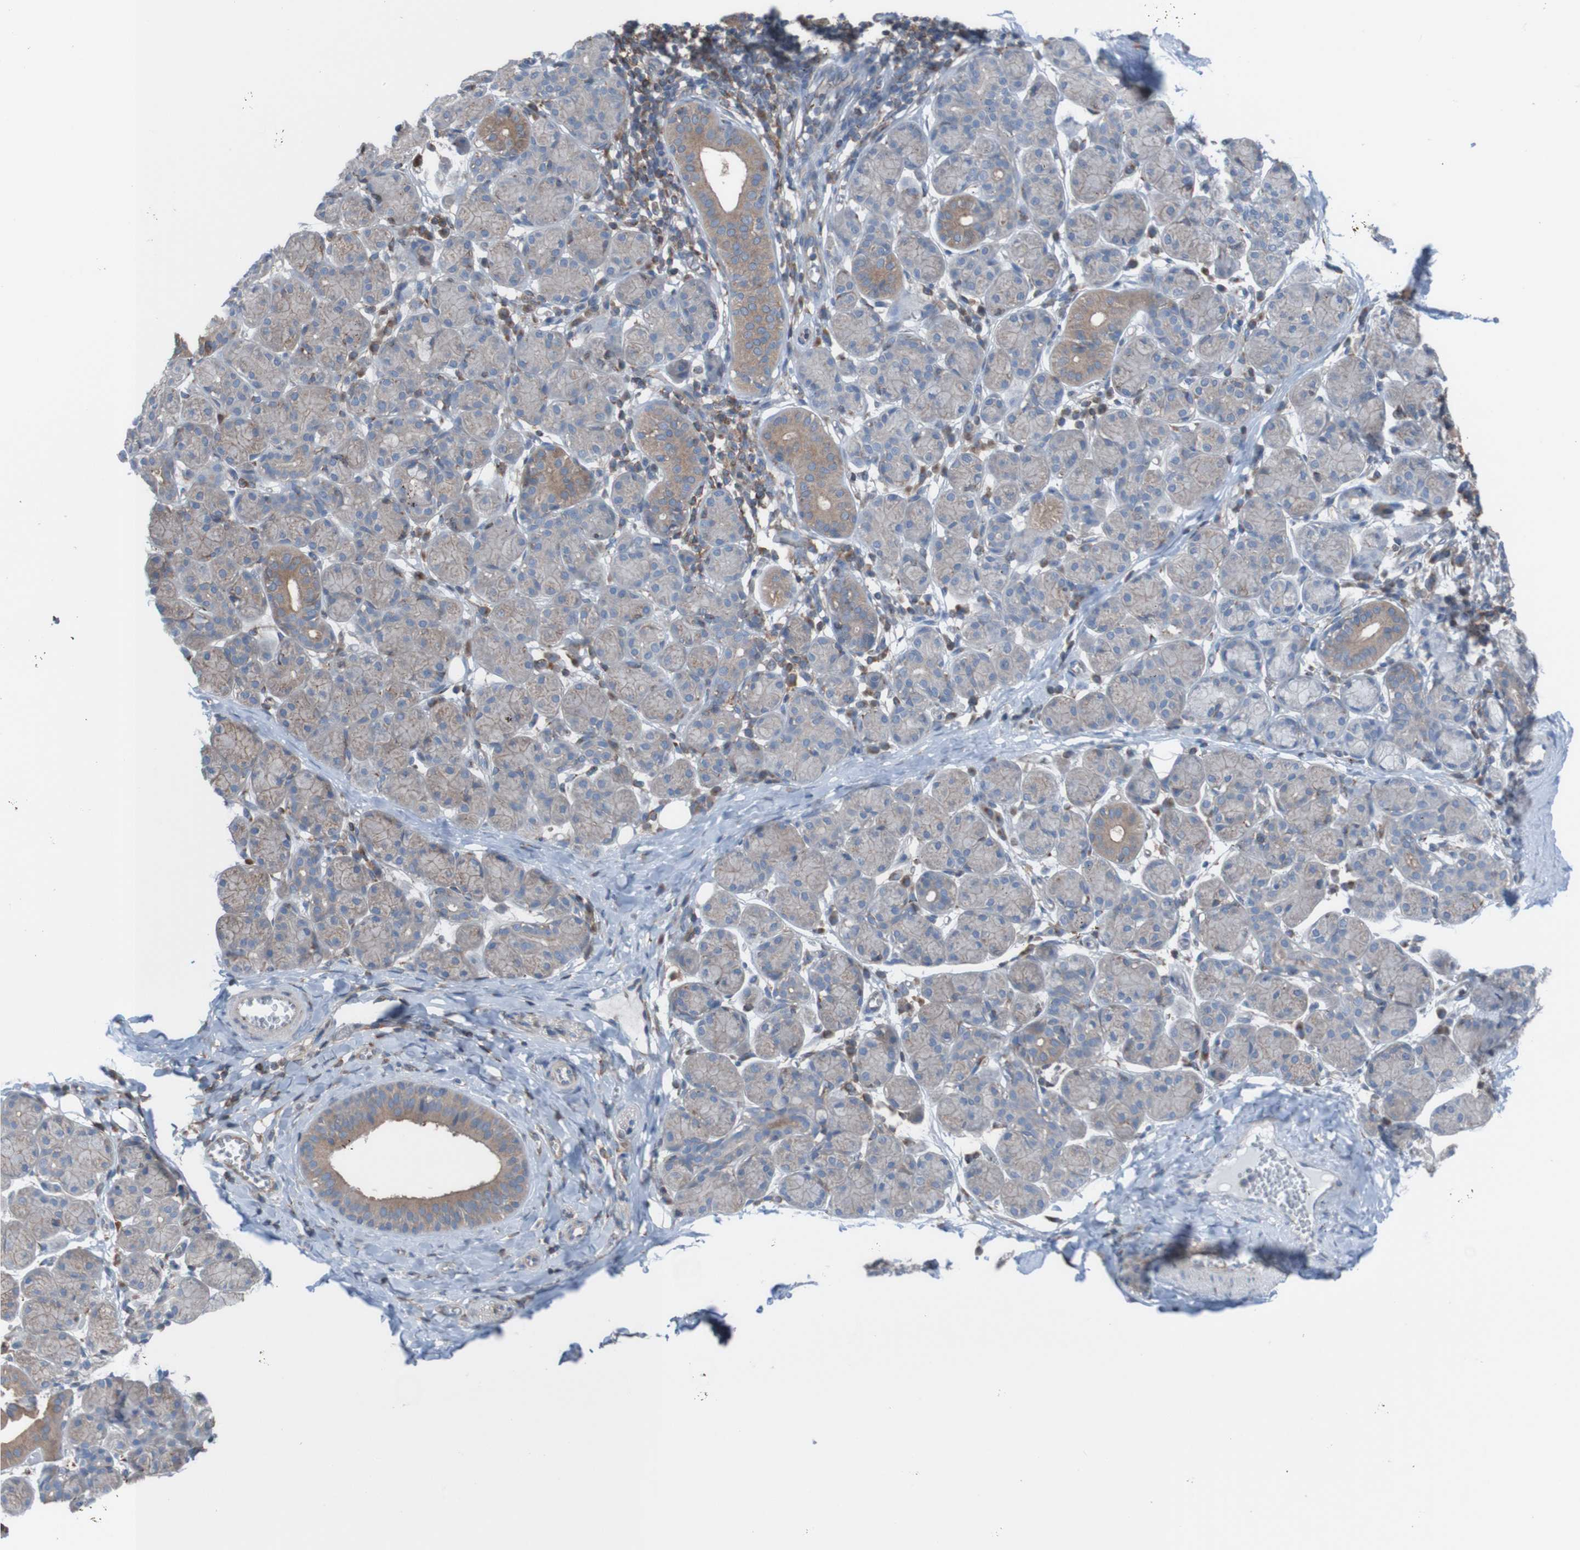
{"staining": {"intensity": "moderate", "quantity": "<25%", "location": "cytoplasmic/membranous"}, "tissue": "salivary gland", "cell_type": "Glandular cells", "image_type": "normal", "snomed": [{"axis": "morphology", "description": "Normal tissue, NOS"}, {"axis": "morphology", "description": "Inflammation, NOS"}, {"axis": "topography", "description": "Lymph node"}, {"axis": "topography", "description": "Salivary gland"}], "caption": "Protein staining of normal salivary gland demonstrates moderate cytoplasmic/membranous expression in about <25% of glandular cells.", "gene": "MINAR1", "patient": {"sex": "male", "age": 3}}